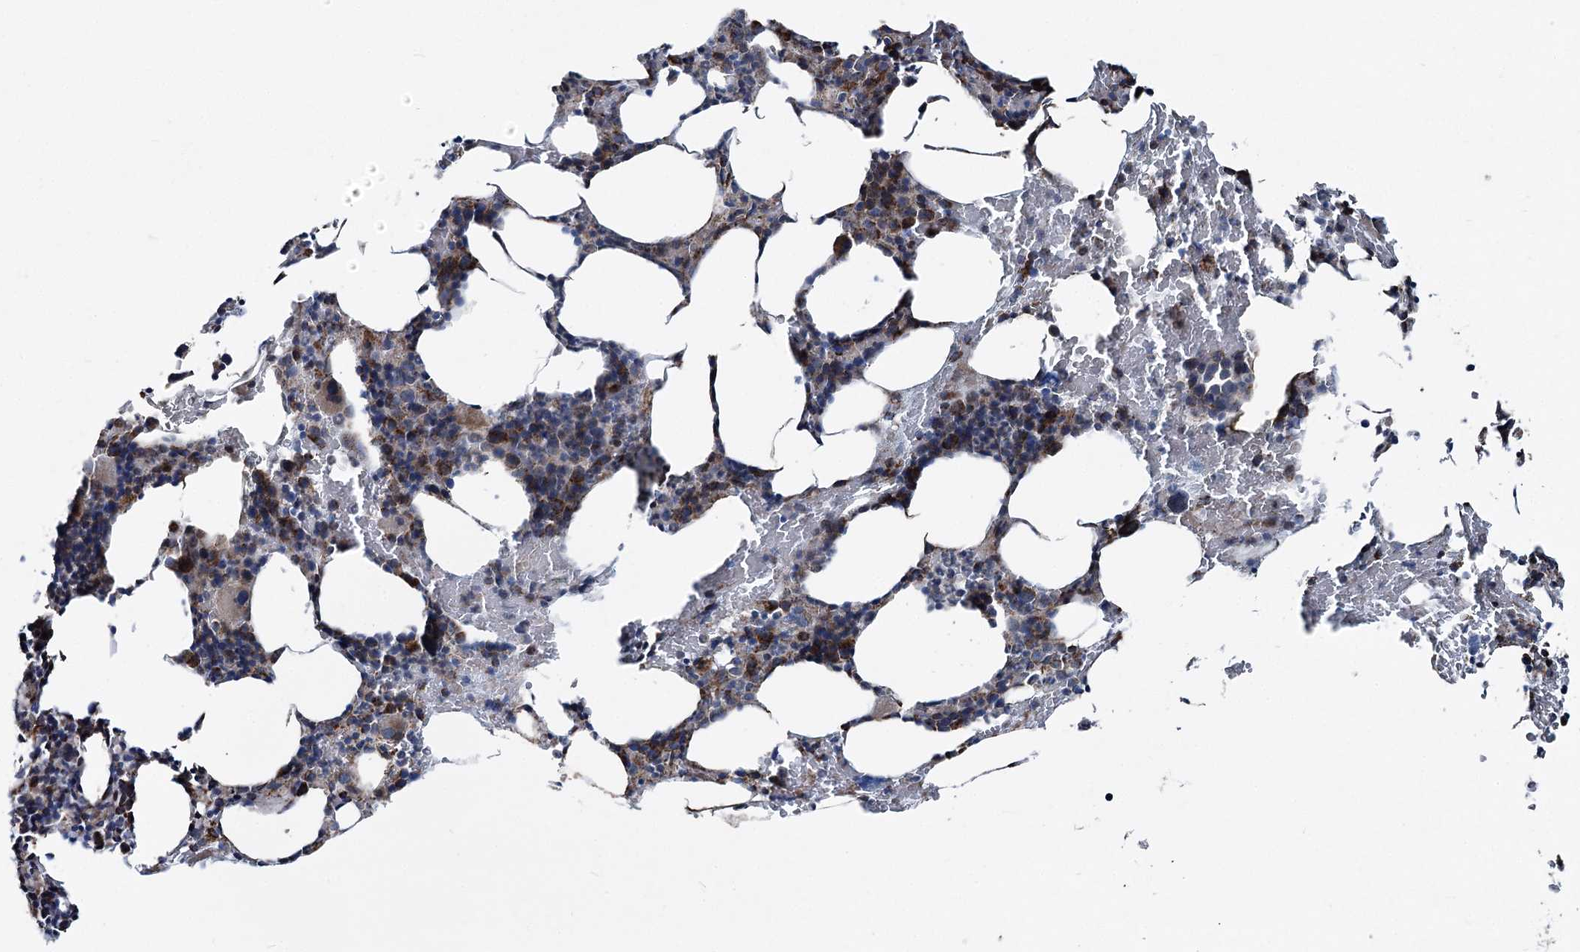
{"staining": {"intensity": "moderate", "quantity": "<25%", "location": "cytoplasmic/membranous"}, "tissue": "bone marrow", "cell_type": "Hematopoietic cells", "image_type": "normal", "snomed": [{"axis": "morphology", "description": "Normal tissue, NOS"}, {"axis": "topography", "description": "Bone marrow"}], "caption": "Immunohistochemical staining of normal human bone marrow displays moderate cytoplasmic/membranous protein staining in approximately <25% of hematopoietic cells.", "gene": "UCN3", "patient": {"sex": "male", "age": 62}}